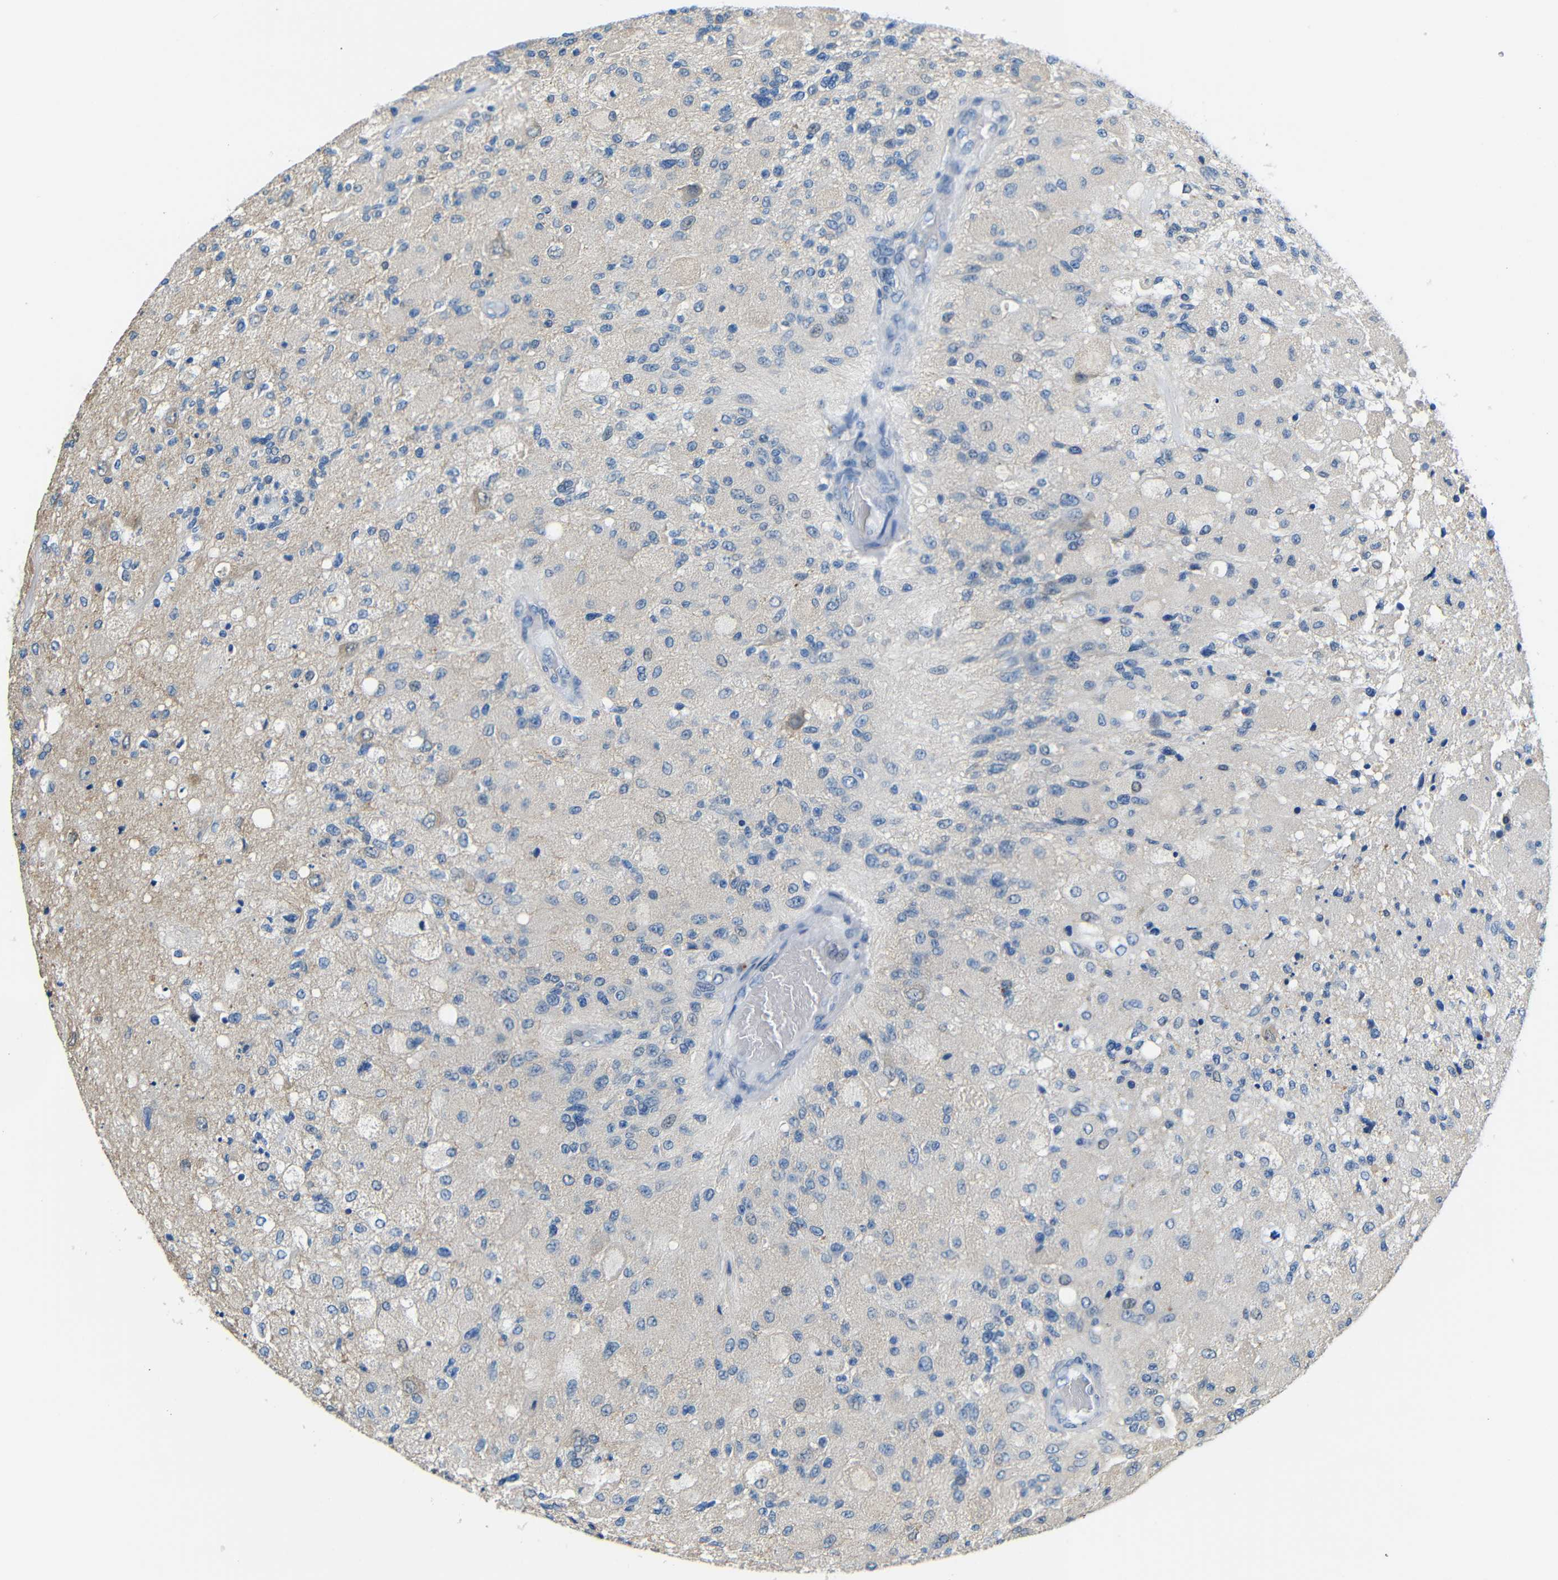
{"staining": {"intensity": "negative", "quantity": "none", "location": "none"}, "tissue": "glioma", "cell_type": "Tumor cells", "image_type": "cancer", "snomed": [{"axis": "morphology", "description": "Normal tissue, NOS"}, {"axis": "morphology", "description": "Glioma, malignant, High grade"}, {"axis": "topography", "description": "Cerebral cortex"}], "caption": "Malignant glioma (high-grade) was stained to show a protein in brown. There is no significant expression in tumor cells.", "gene": "NEGR1", "patient": {"sex": "male", "age": 77}}